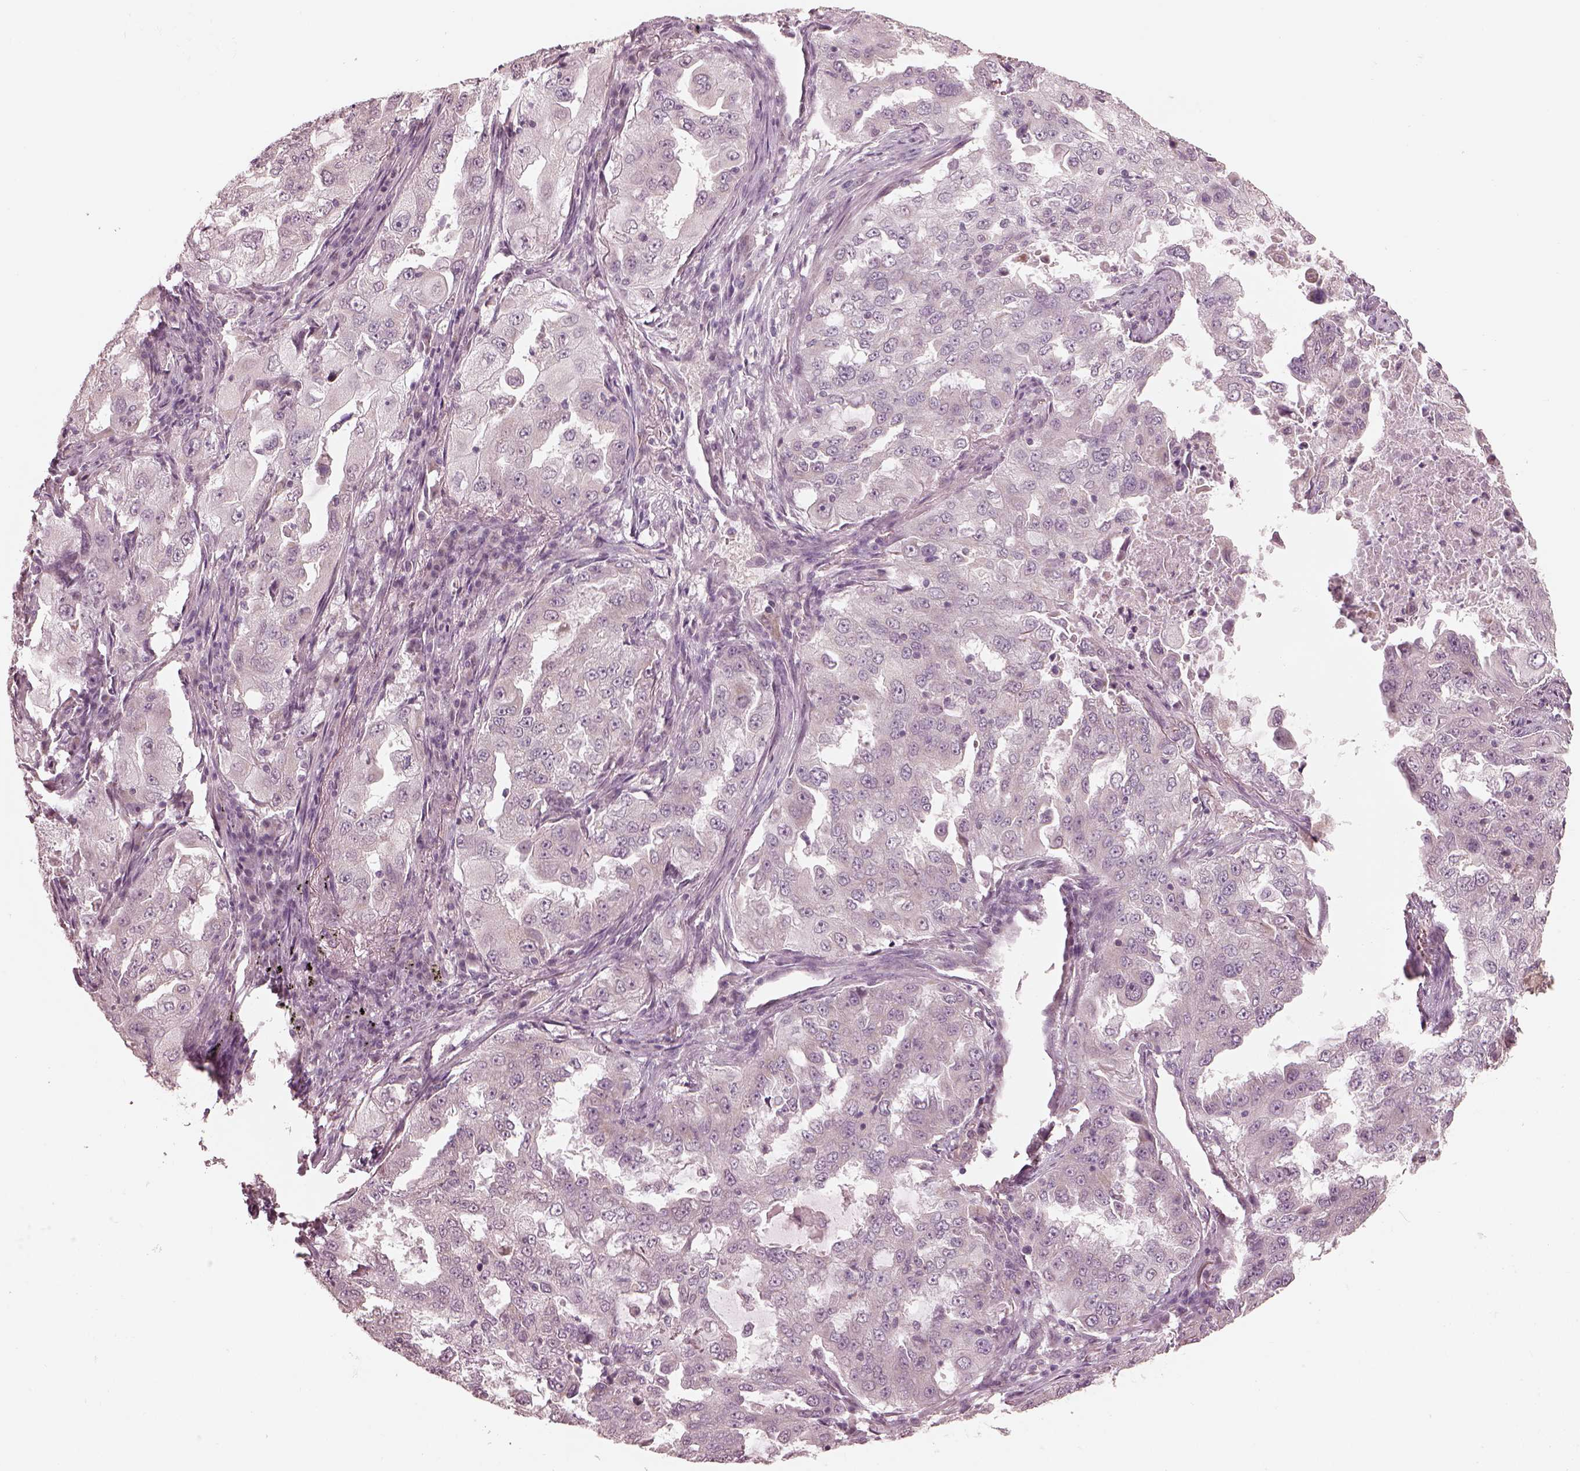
{"staining": {"intensity": "negative", "quantity": "none", "location": "none"}, "tissue": "lung cancer", "cell_type": "Tumor cells", "image_type": "cancer", "snomed": [{"axis": "morphology", "description": "Adenocarcinoma, NOS"}, {"axis": "topography", "description": "Lung"}], "caption": "Photomicrograph shows no protein positivity in tumor cells of adenocarcinoma (lung) tissue. The staining is performed using DAB (3,3'-diaminobenzidine) brown chromogen with nuclei counter-stained in using hematoxylin.", "gene": "IQCB1", "patient": {"sex": "female", "age": 61}}